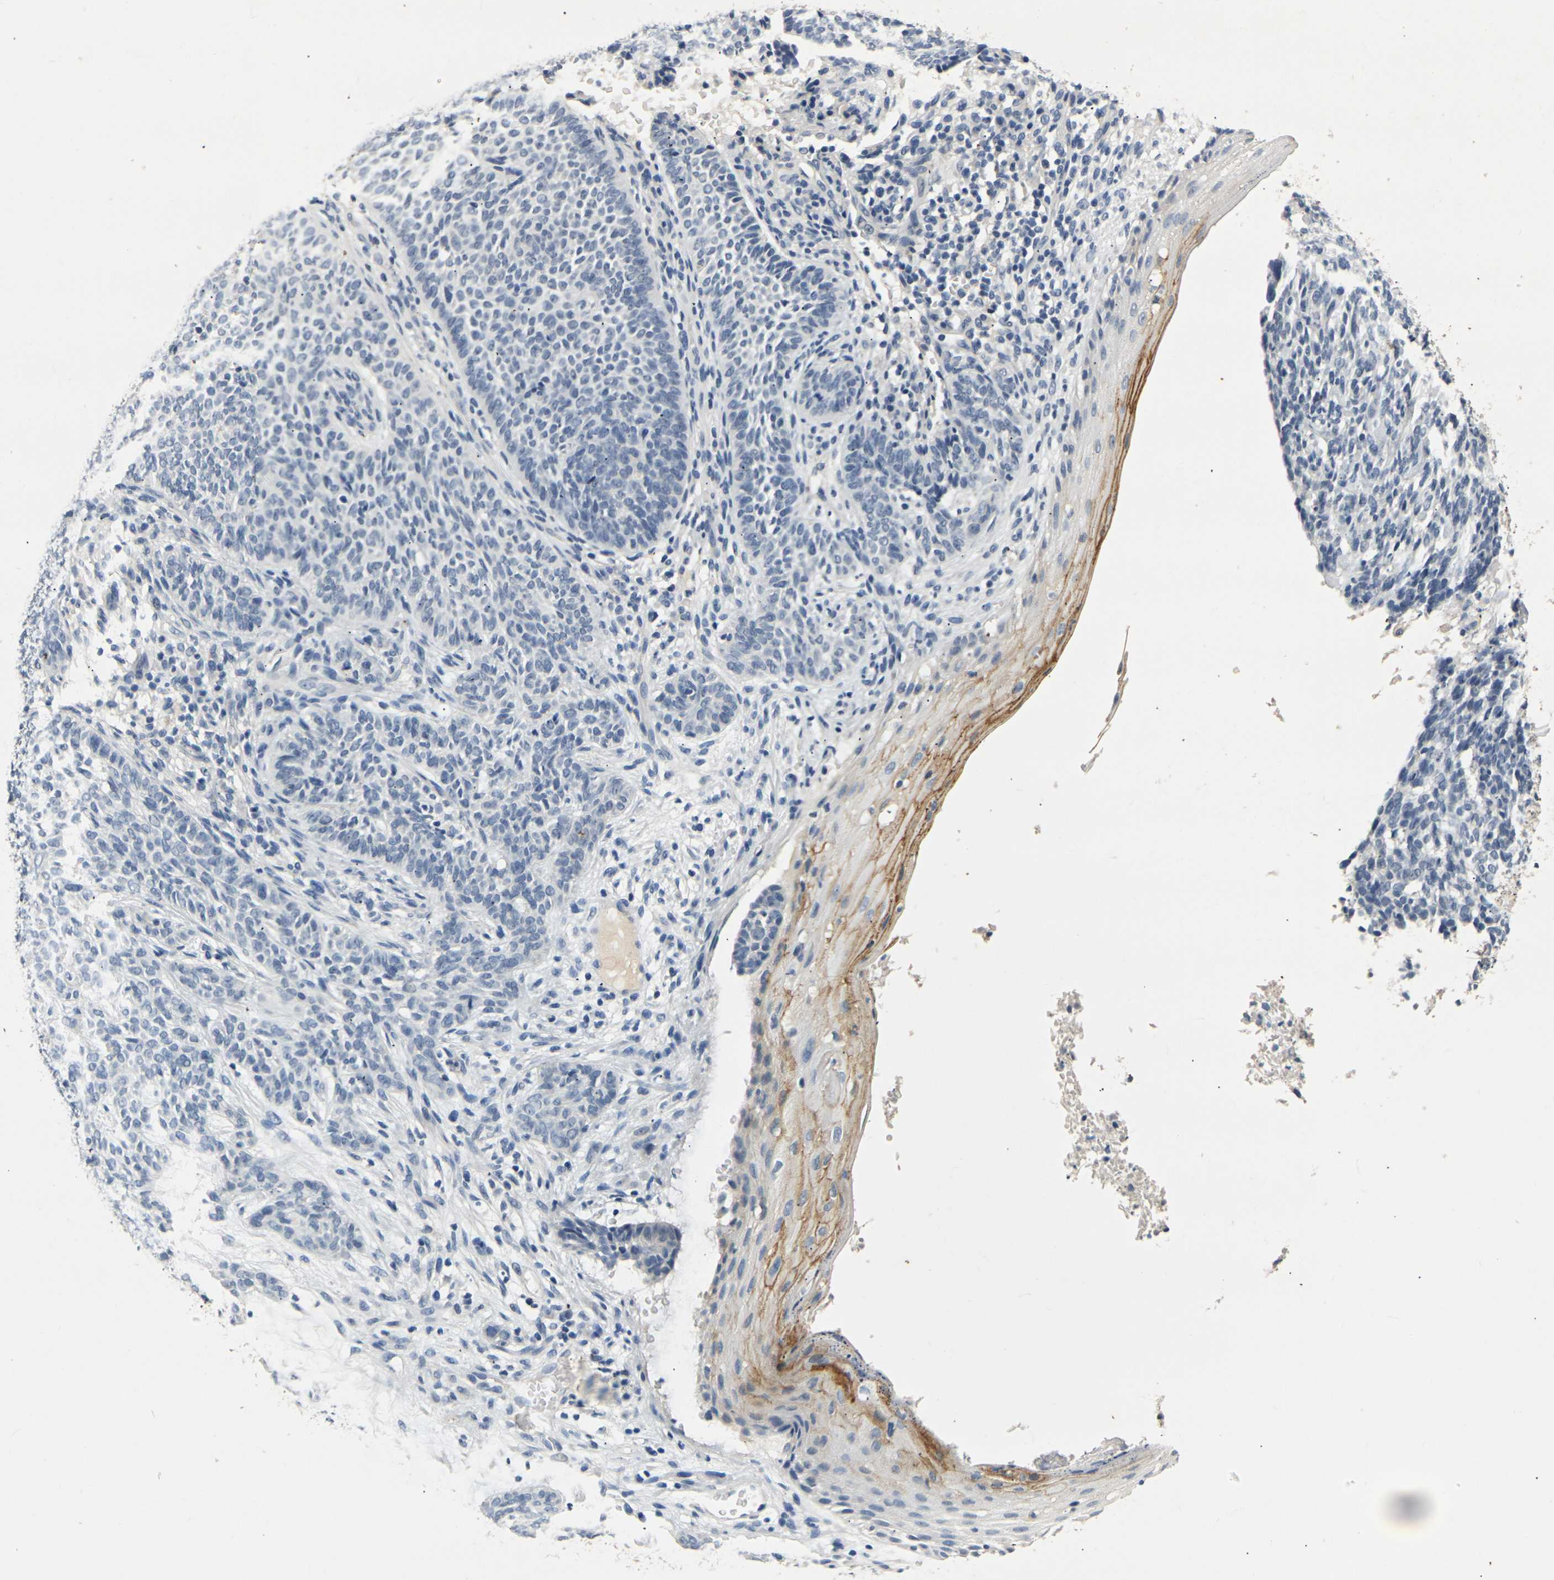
{"staining": {"intensity": "negative", "quantity": "none", "location": "none"}, "tissue": "skin cancer", "cell_type": "Tumor cells", "image_type": "cancer", "snomed": [{"axis": "morphology", "description": "Basal cell carcinoma"}, {"axis": "topography", "description": "Skin"}], "caption": "Tumor cells are negative for brown protein staining in skin cancer.", "gene": "CLDN7", "patient": {"sex": "male", "age": 87}}